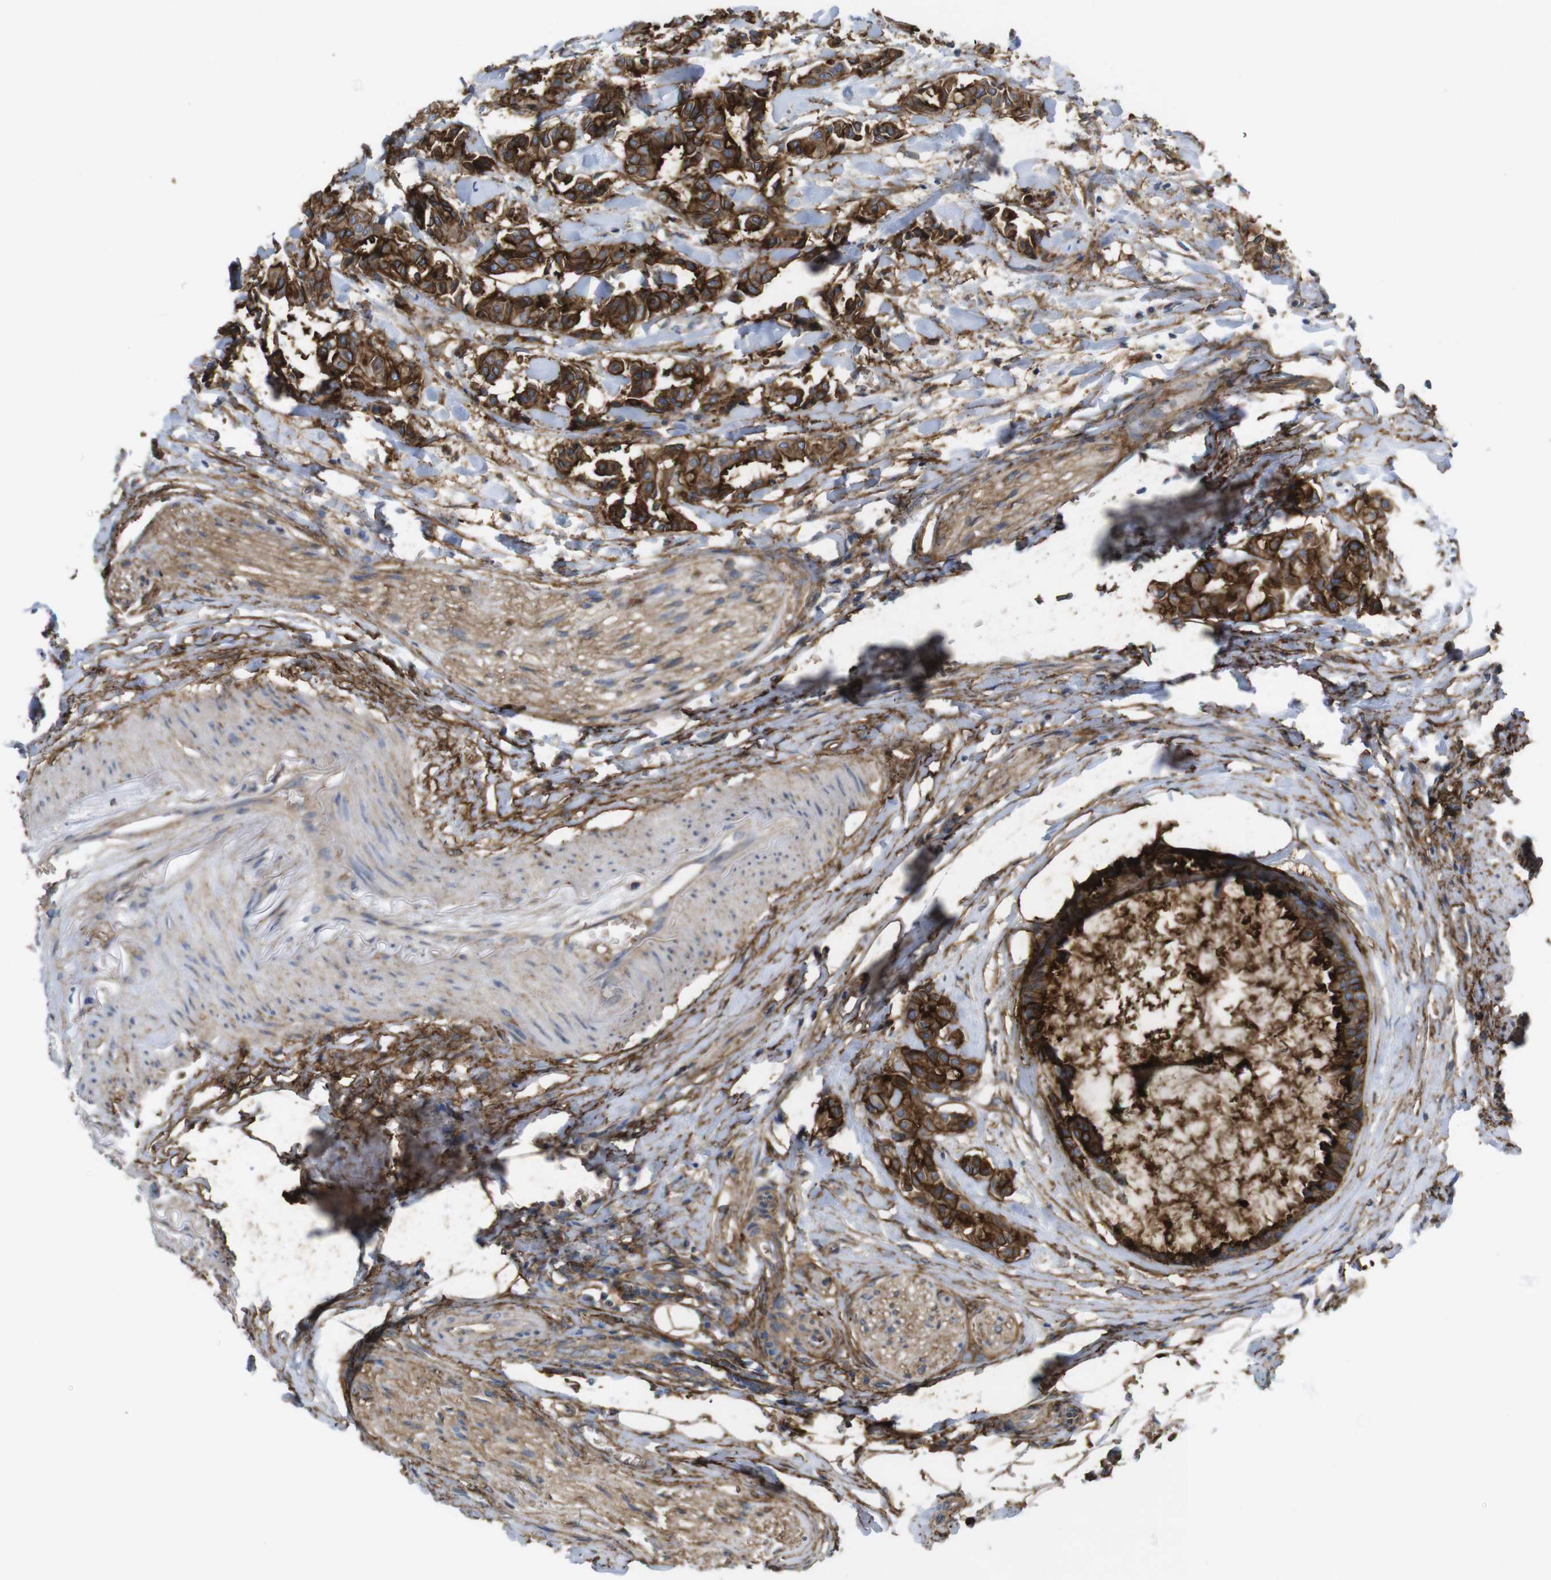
{"staining": {"intensity": "strong", "quantity": ">75%", "location": "cytoplasmic/membranous"}, "tissue": "head and neck cancer", "cell_type": "Tumor cells", "image_type": "cancer", "snomed": [{"axis": "morphology", "description": "Adenocarcinoma, NOS"}, {"axis": "topography", "description": "Salivary gland"}, {"axis": "topography", "description": "Head-Neck"}], "caption": "DAB immunohistochemical staining of human head and neck cancer (adenocarcinoma) exhibits strong cytoplasmic/membranous protein staining in approximately >75% of tumor cells. The staining was performed using DAB (3,3'-diaminobenzidine) to visualize the protein expression in brown, while the nuclei were stained in blue with hematoxylin (Magnification: 20x).", "gene": "CYBRD1", "patient": {"sex": "female", "age": 59}}